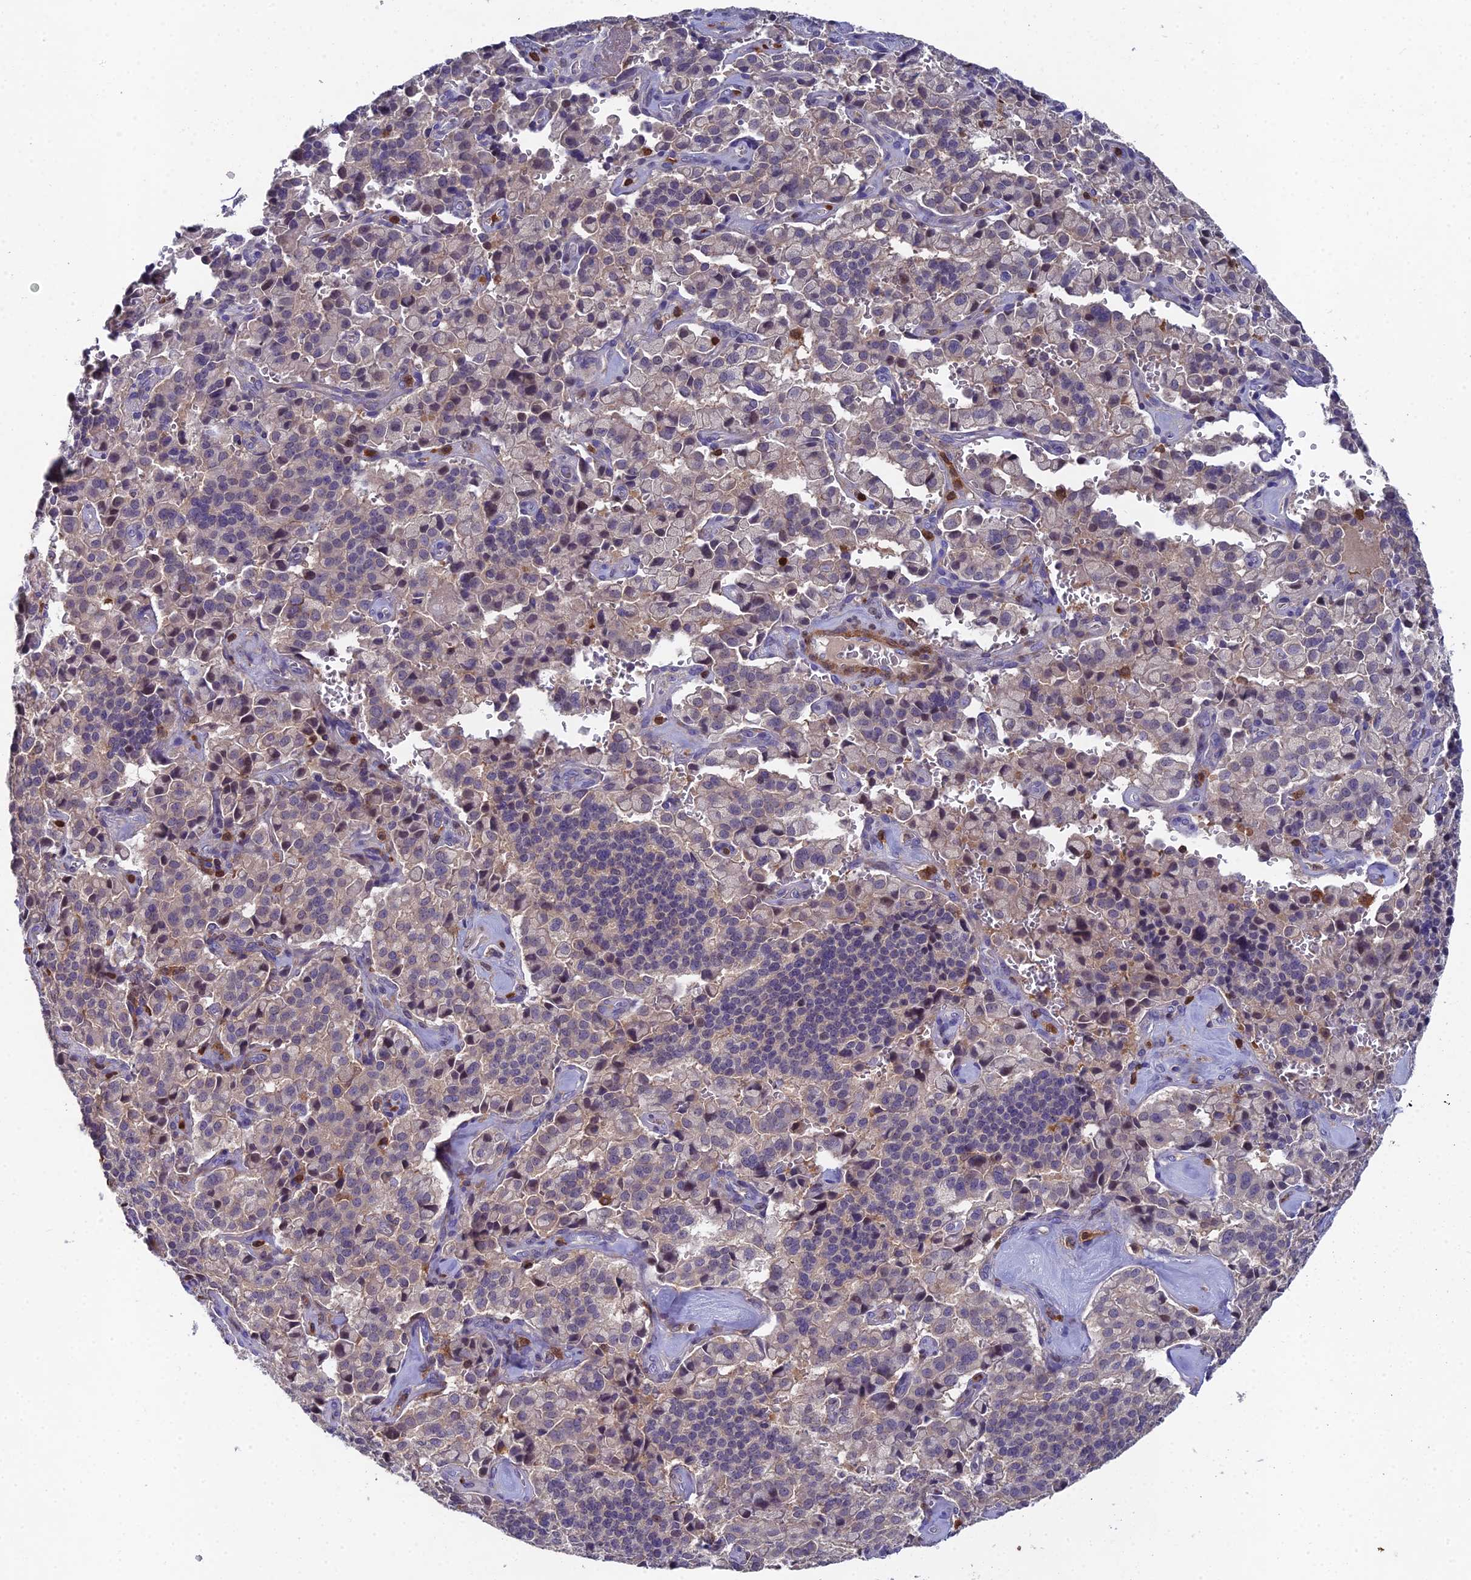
{"staining": {"intensity": "weak", "quantity": "25%-75%", "location": "cytoplasmic/membranous,nuclear"}, "tissue": "pancreatic cancer", "cell_type": "Tumor cells", "image_type": "cancer", "snomed": [{"axis": "morphology", "description": "Adenocarcinoma, NOS"}, {"axis": "topography", "description": "Pancreas"}], "caption": "The image reveals staining of pancreatic cancer, revealing weak cytoplasmic/membranous and nuclear protein positivity (brown color) within tumor cells.", "gene": "GALK2", "patient": {"sex": "male", "age": 65}}